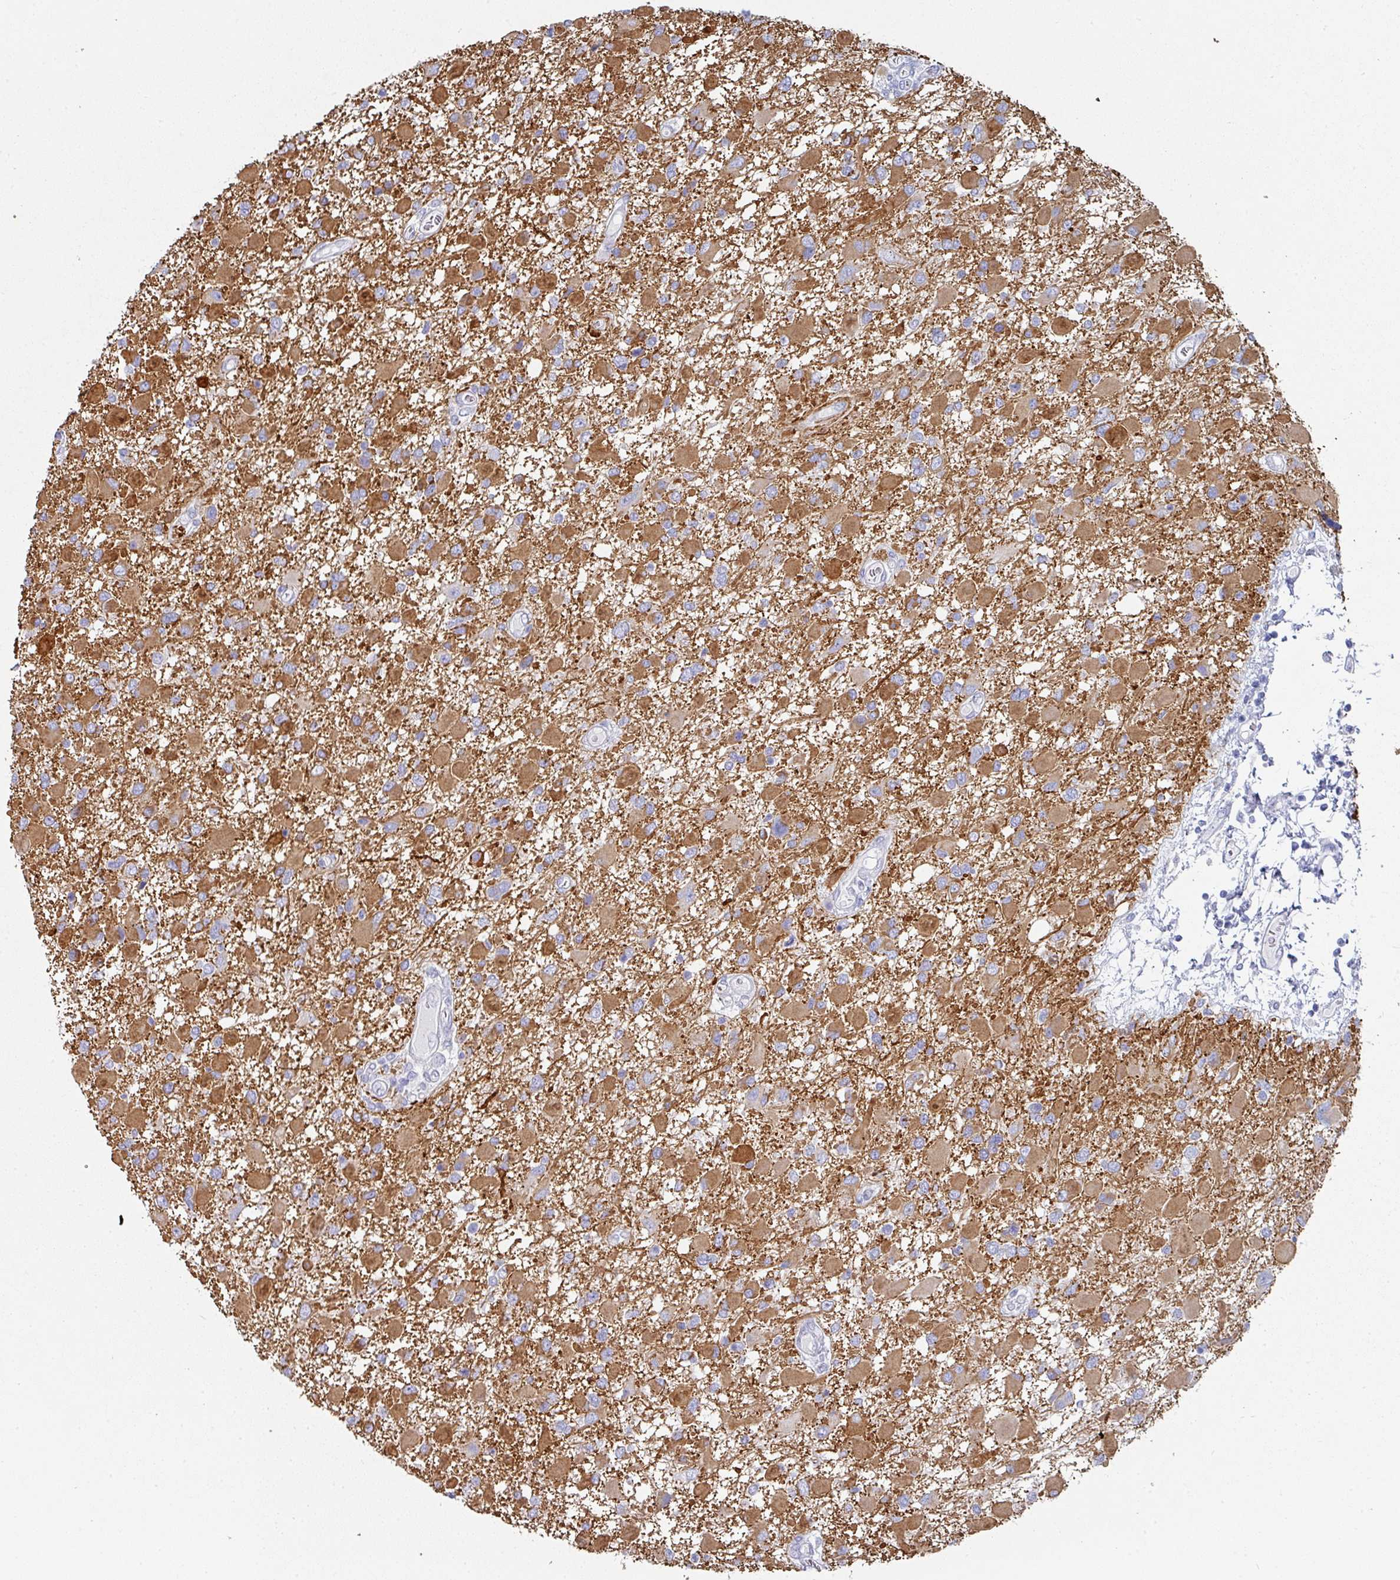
{"staining": {"intensity": "moderate", "quantity": "25%-75%", "location": "cytoplasmic/membranous"}, "tissue": "glioma", "cell_type": "Tumor cells", "image_type": "cancer", "snomed": [{"axis": "morphology", "description": "Glioma, malignant, High grade"}, {"axis": "topography", "description": "Brain"}], "caption": "The immunohistochemical stain highlights moderate cytoplasmic/membranous expression in tumor cells of glioma tissue. (brown staining indicates protein expression, while blue staining denotes nuclei).", "gene": "SETBP1", "patient": {"sex": "male", "age": 53}}